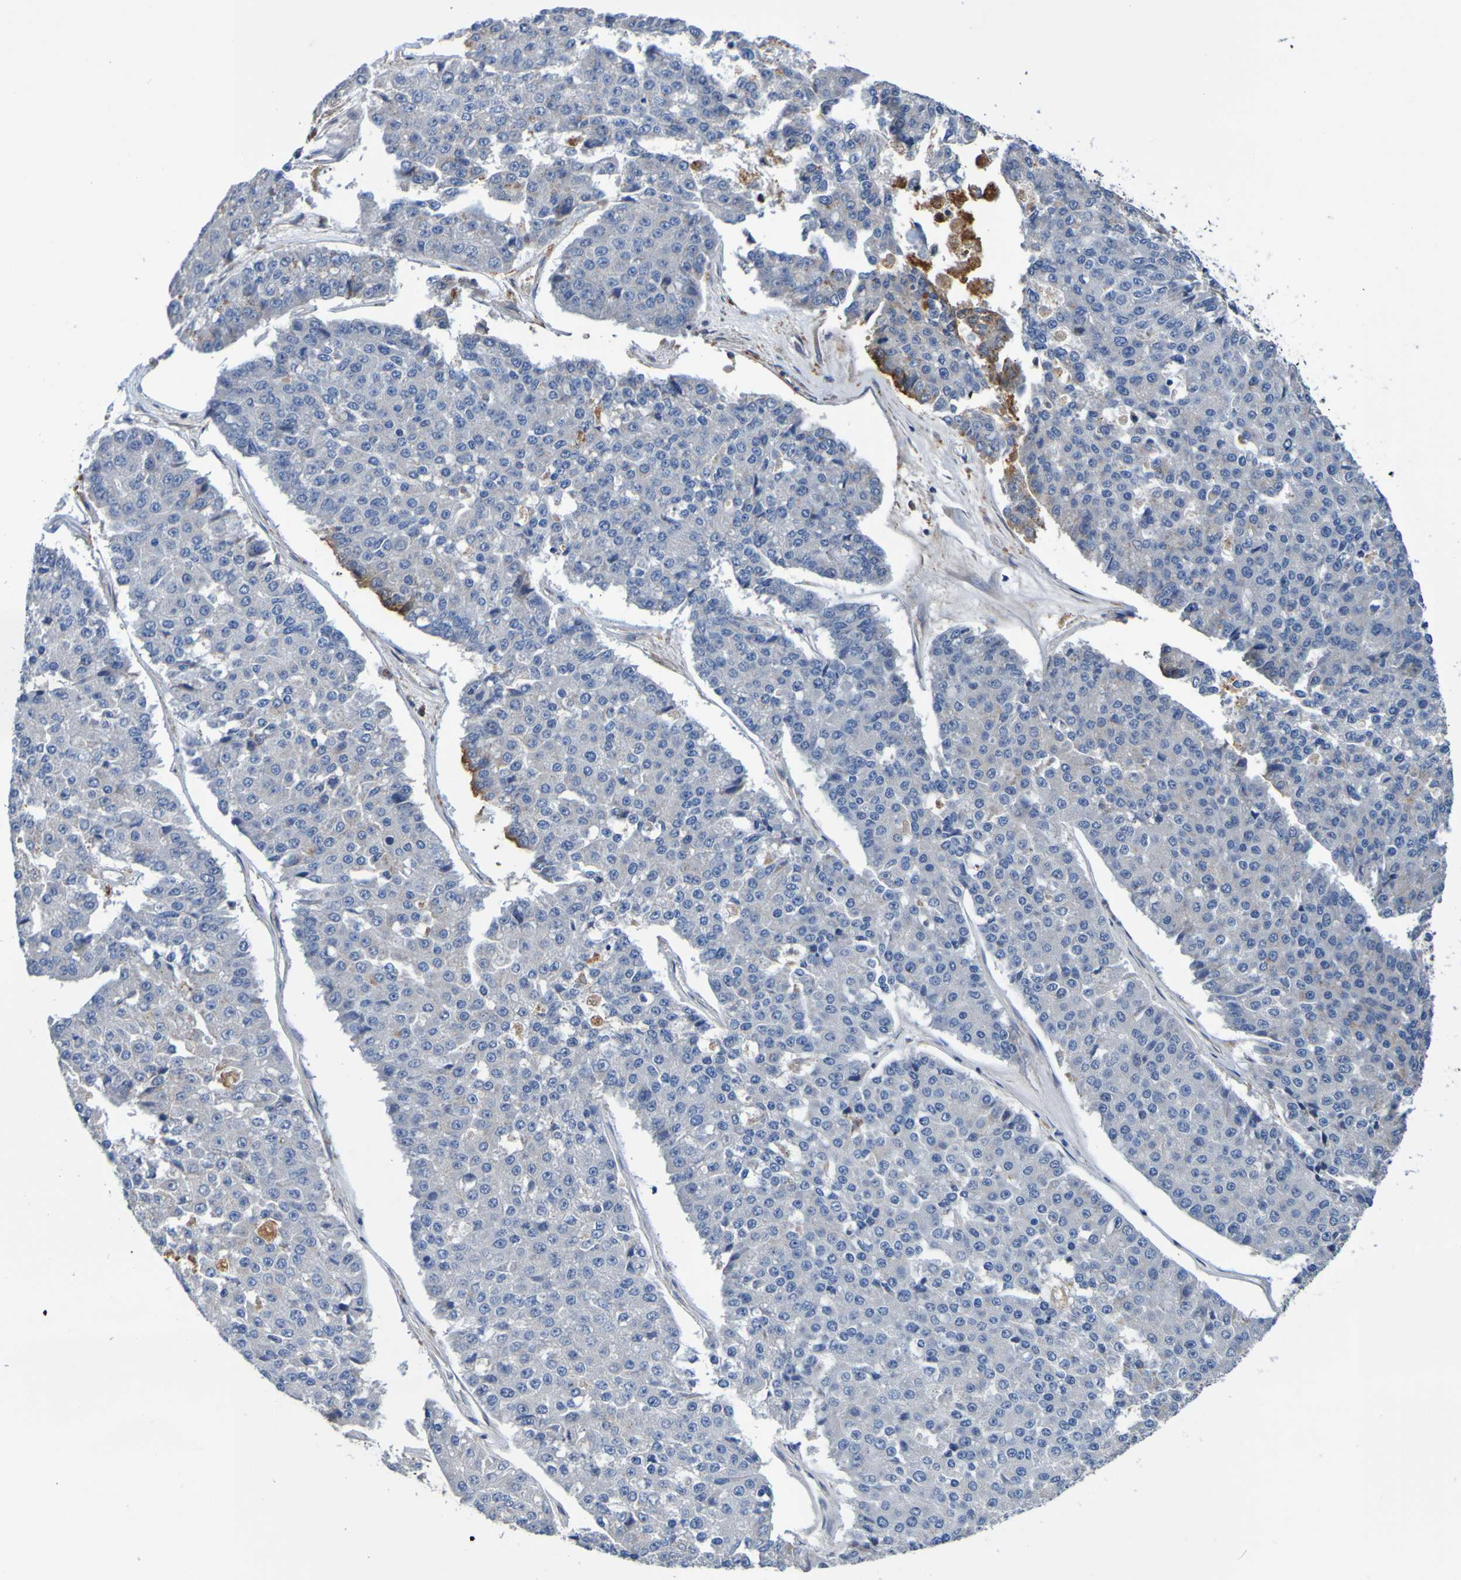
{"staining": {"intensity": "weak", "quantity": ">75%", "location": "cytoplasmic/membranous"}, "tissue": "pancreatic cancer", "cell_type": "Tumor cells", "image_type": "cancer", "snomed": [{"axis": "morphology", "description": "Adenocarcinoma, NOS"}, {"axis": "topography", "description": "Pancreas"}], "caption": "Protein expression analysis of human adenocarcinoma (pancreatic) reveals weak cytoplasmic/membranous positivity in approximately >75% of tumor cells.", "gene": "METAP2", "patient": {"sex": "male", "age": 50}}